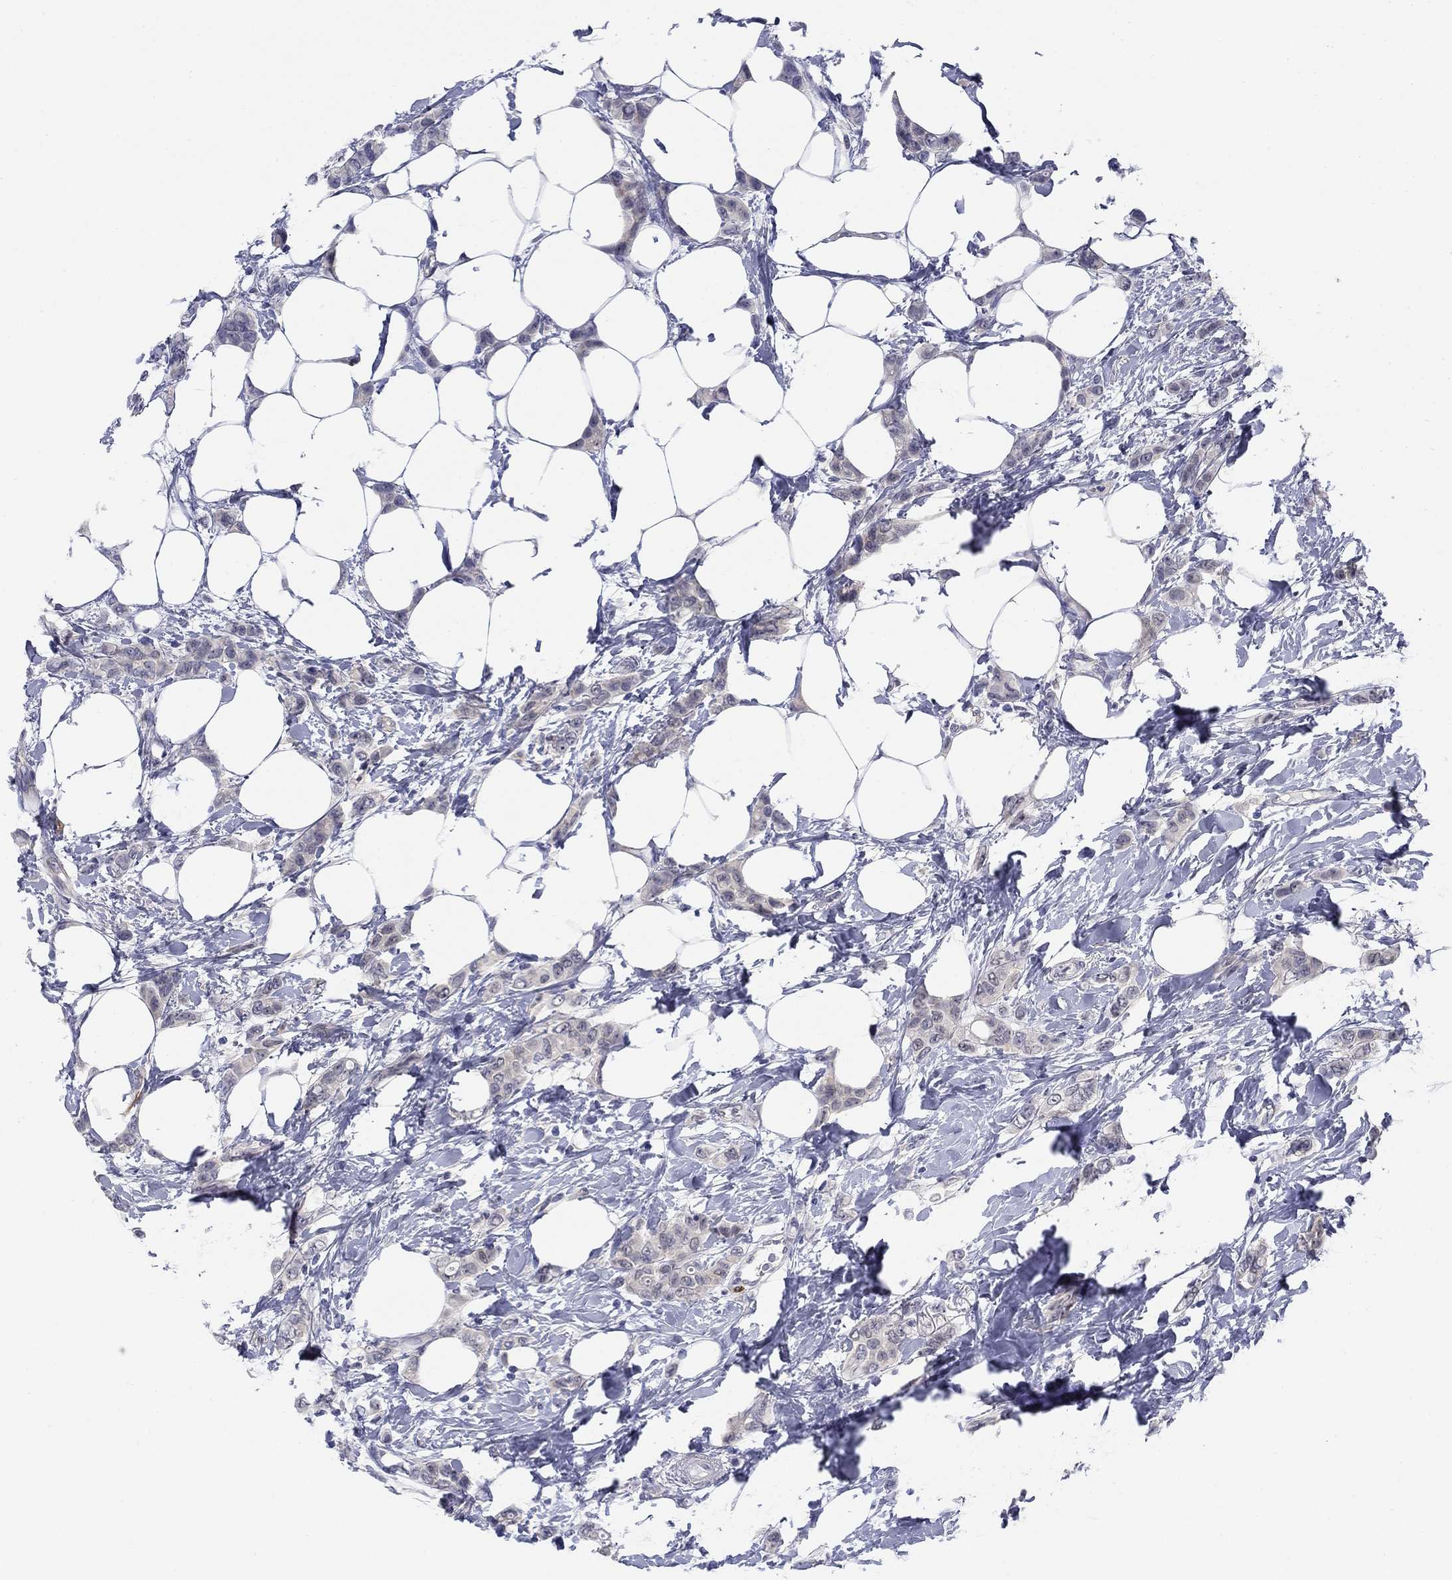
{"staining": {"intensity": "weak", "quantity": "<25%", "location": "cytoplasmic/membranous,nuclear"}, "tissue": "breast cancer", "cell_type": "Tumor cells", "image_type": "cancer", "snomed": [{"axis": "morphology", "description": "Lobular carcinoma"}, {"axis": "topography", "description": "Breast"}], "caption": "There is no significant staining in tumor cells of breast lobular carcinoma.", "gene": "TIGD4", "patient": {"sex": "female", "age": 66}}